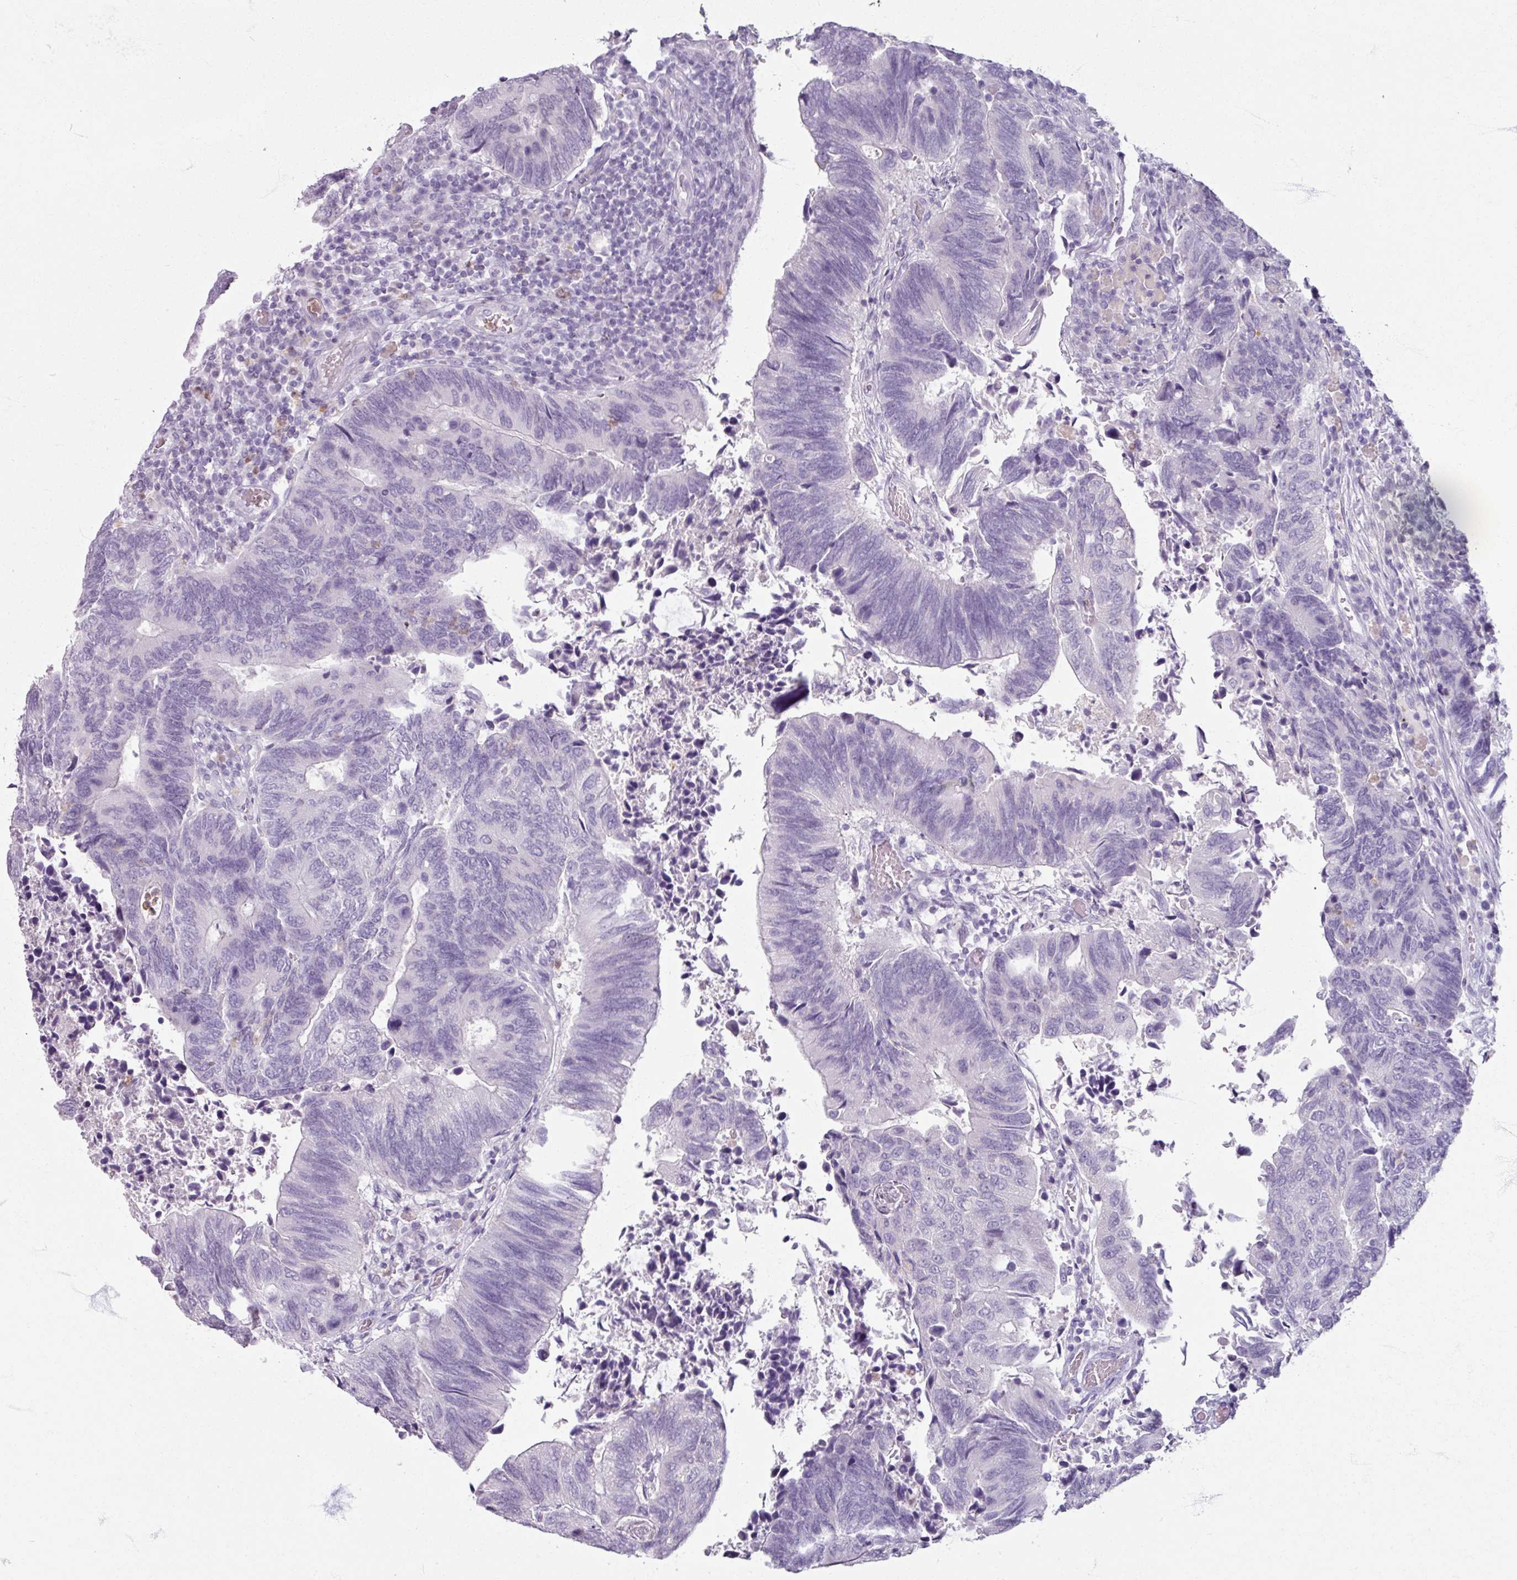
{"staining": {"intensity": "negative", "quantity": "none", "location": "none"}, "tissue": "colorectal cancer", "cell_type": "Tumor cells", "image_type": "cancer", "snomed": [{"axis": "morphology", "description": "Adenocarcinoma, NOS"}, {"axis": "topography", "description": "Colon"}], "caption": "There is no significant expression in tumor cells of colorectal cancer.", "gene": "ARG1", "patient": {"sex": "male", "age": 87}}